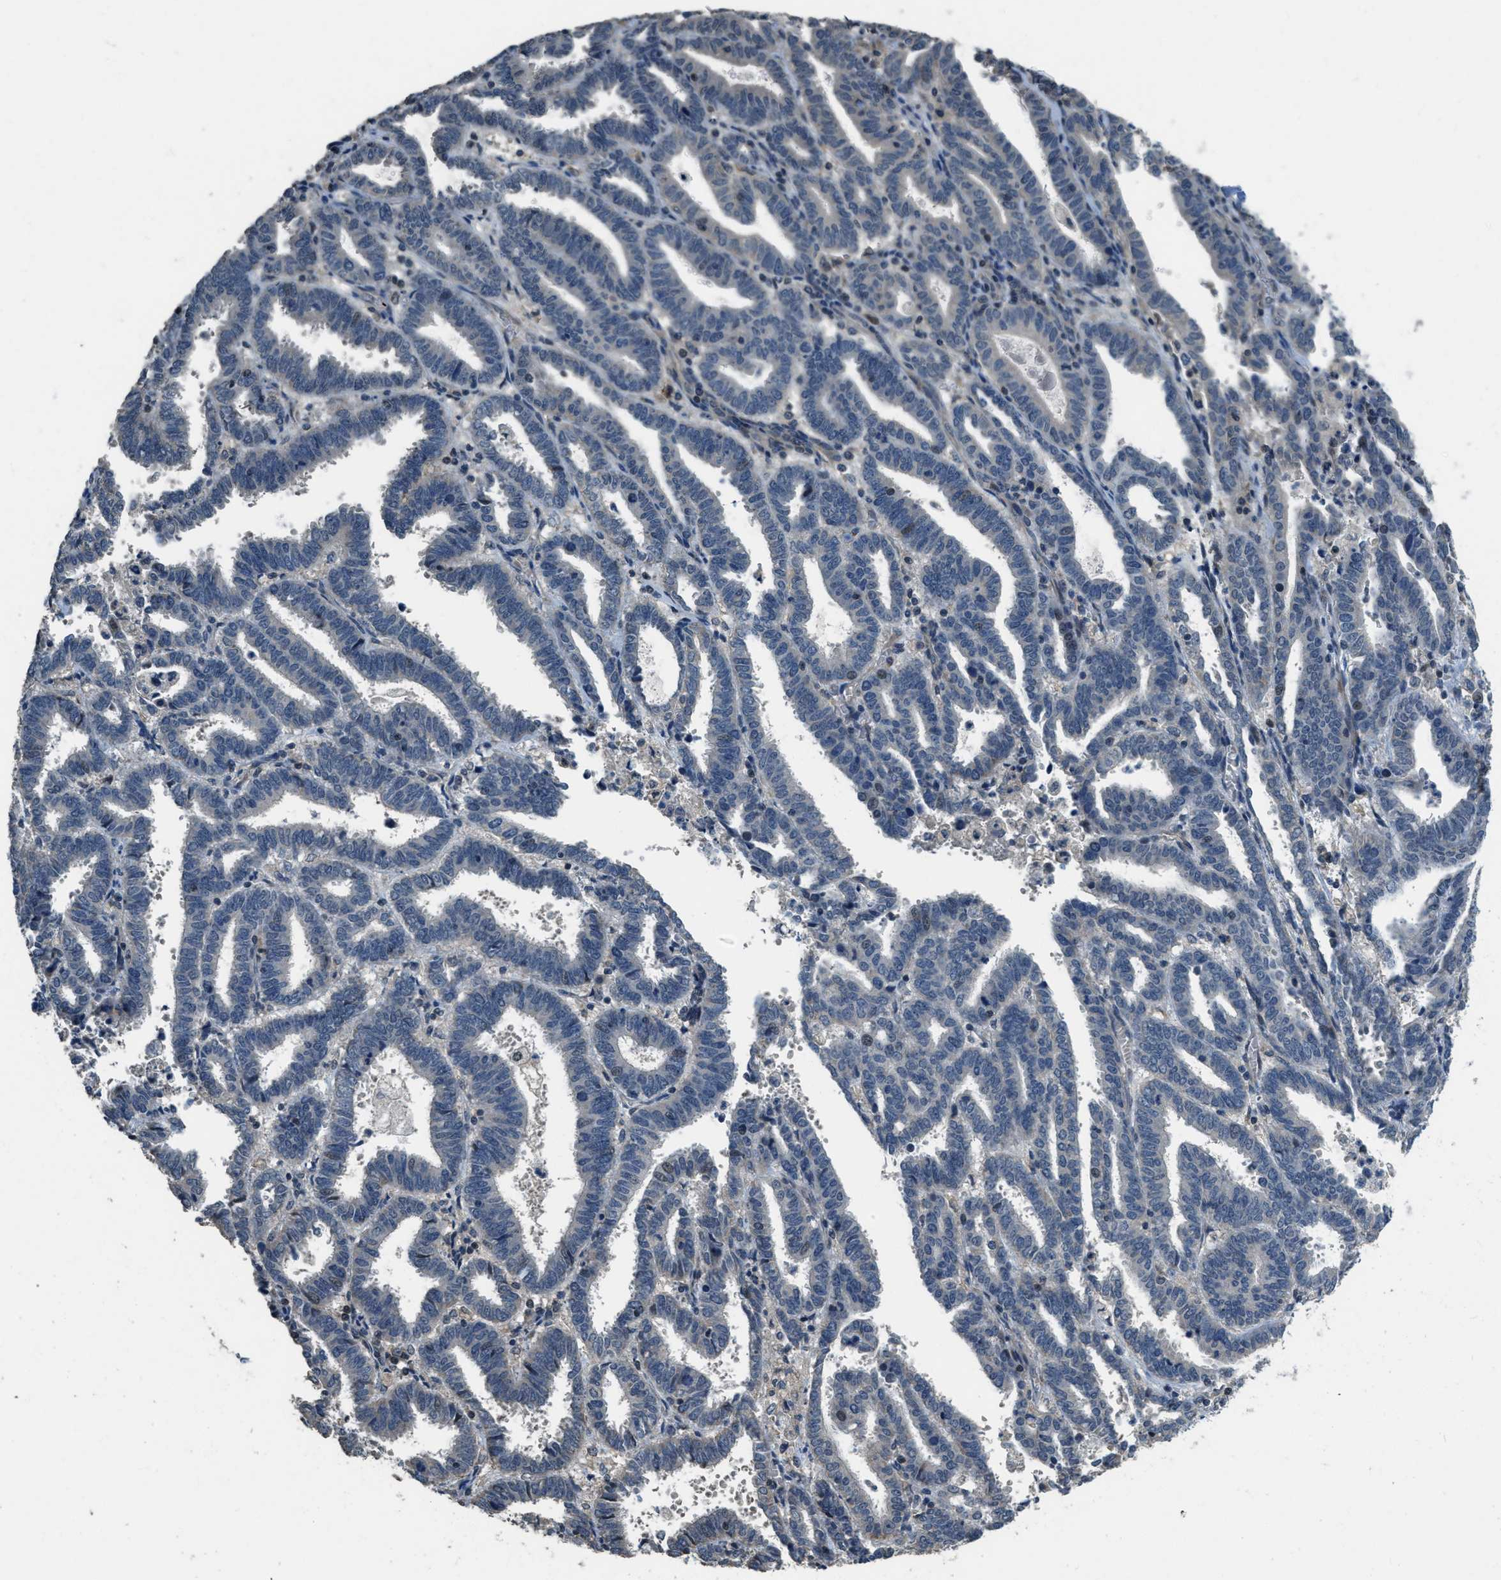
{"staining": {"intensity": "weak", "quantity": "<25%", "location": "nuclear"}, "tissue": "endometrial cancer", "cell_type": "Tumor cells", "image_type": "cancer", "snomed": [{"axis": "morphology", "description": "Adenocarcinoma, NOS"}, {"axis": "topography", "description": "Uterus"}], "caption": "Tumor cells are negative for brown protein staining in adenocarcinoma (endometrial).", "gene": "NAT1", "patient": {"sex": "female", "age": 83}}